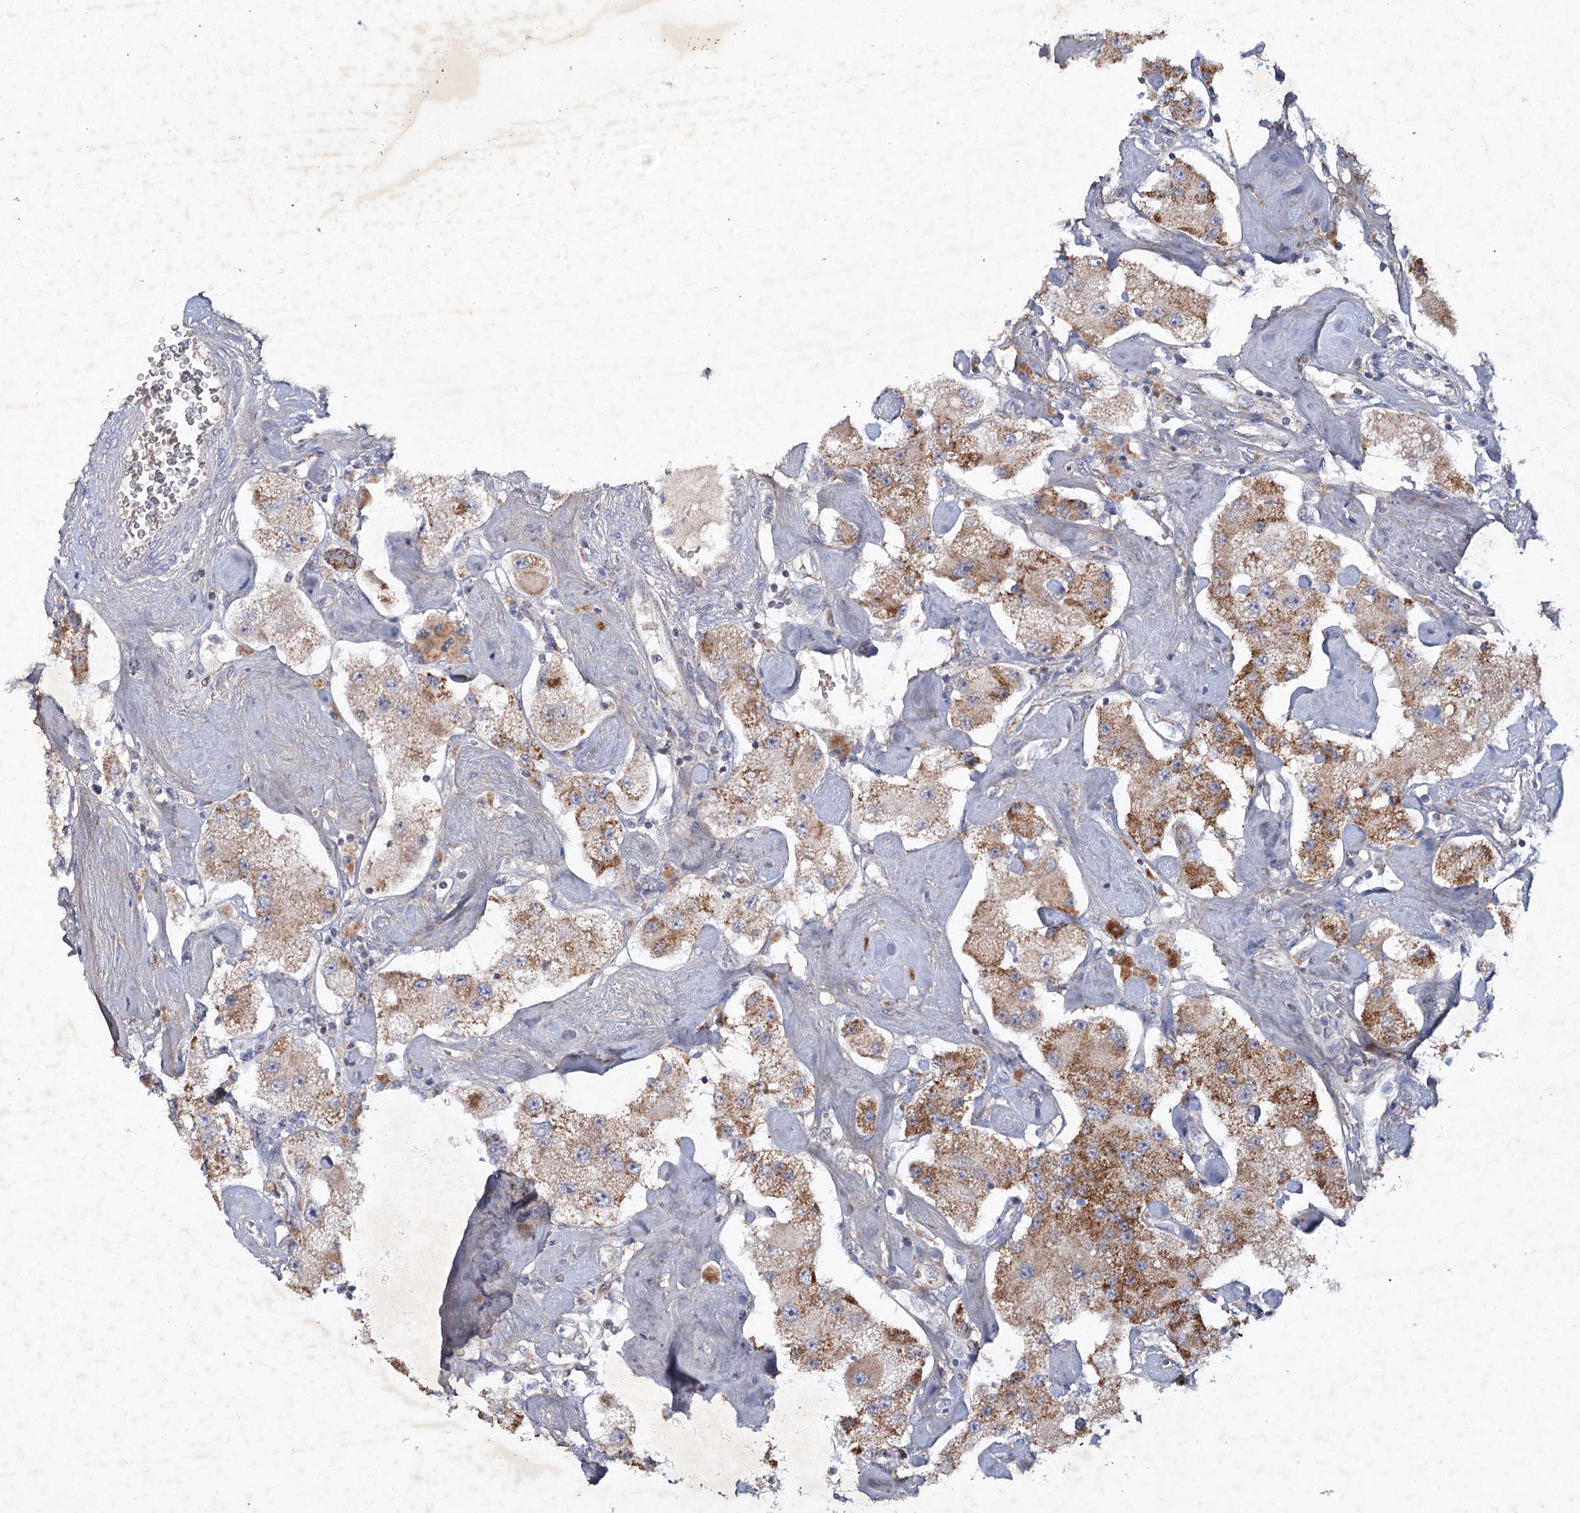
{"staining": {"intensity": "moderate", "quantity": ">75%", "location": "cytoplasmic/membranous"}, "tissue": "carcinoid", "cell_type": "Tumor cells", "image_type": "cancer", "snomed": [{"axis": "morphology", "description": "Carcinoid, malignant, NOS"}, {"axis": "topography", "description": "Pancreas"}], "caption": "Protein analysis of carcinoid (malignant) tissue shows moderate cytoplasmic/membranous staining in about >75% of tumor cells.", "gene": "MRPL44", "patient": {"sex": "male", "age": 41}}